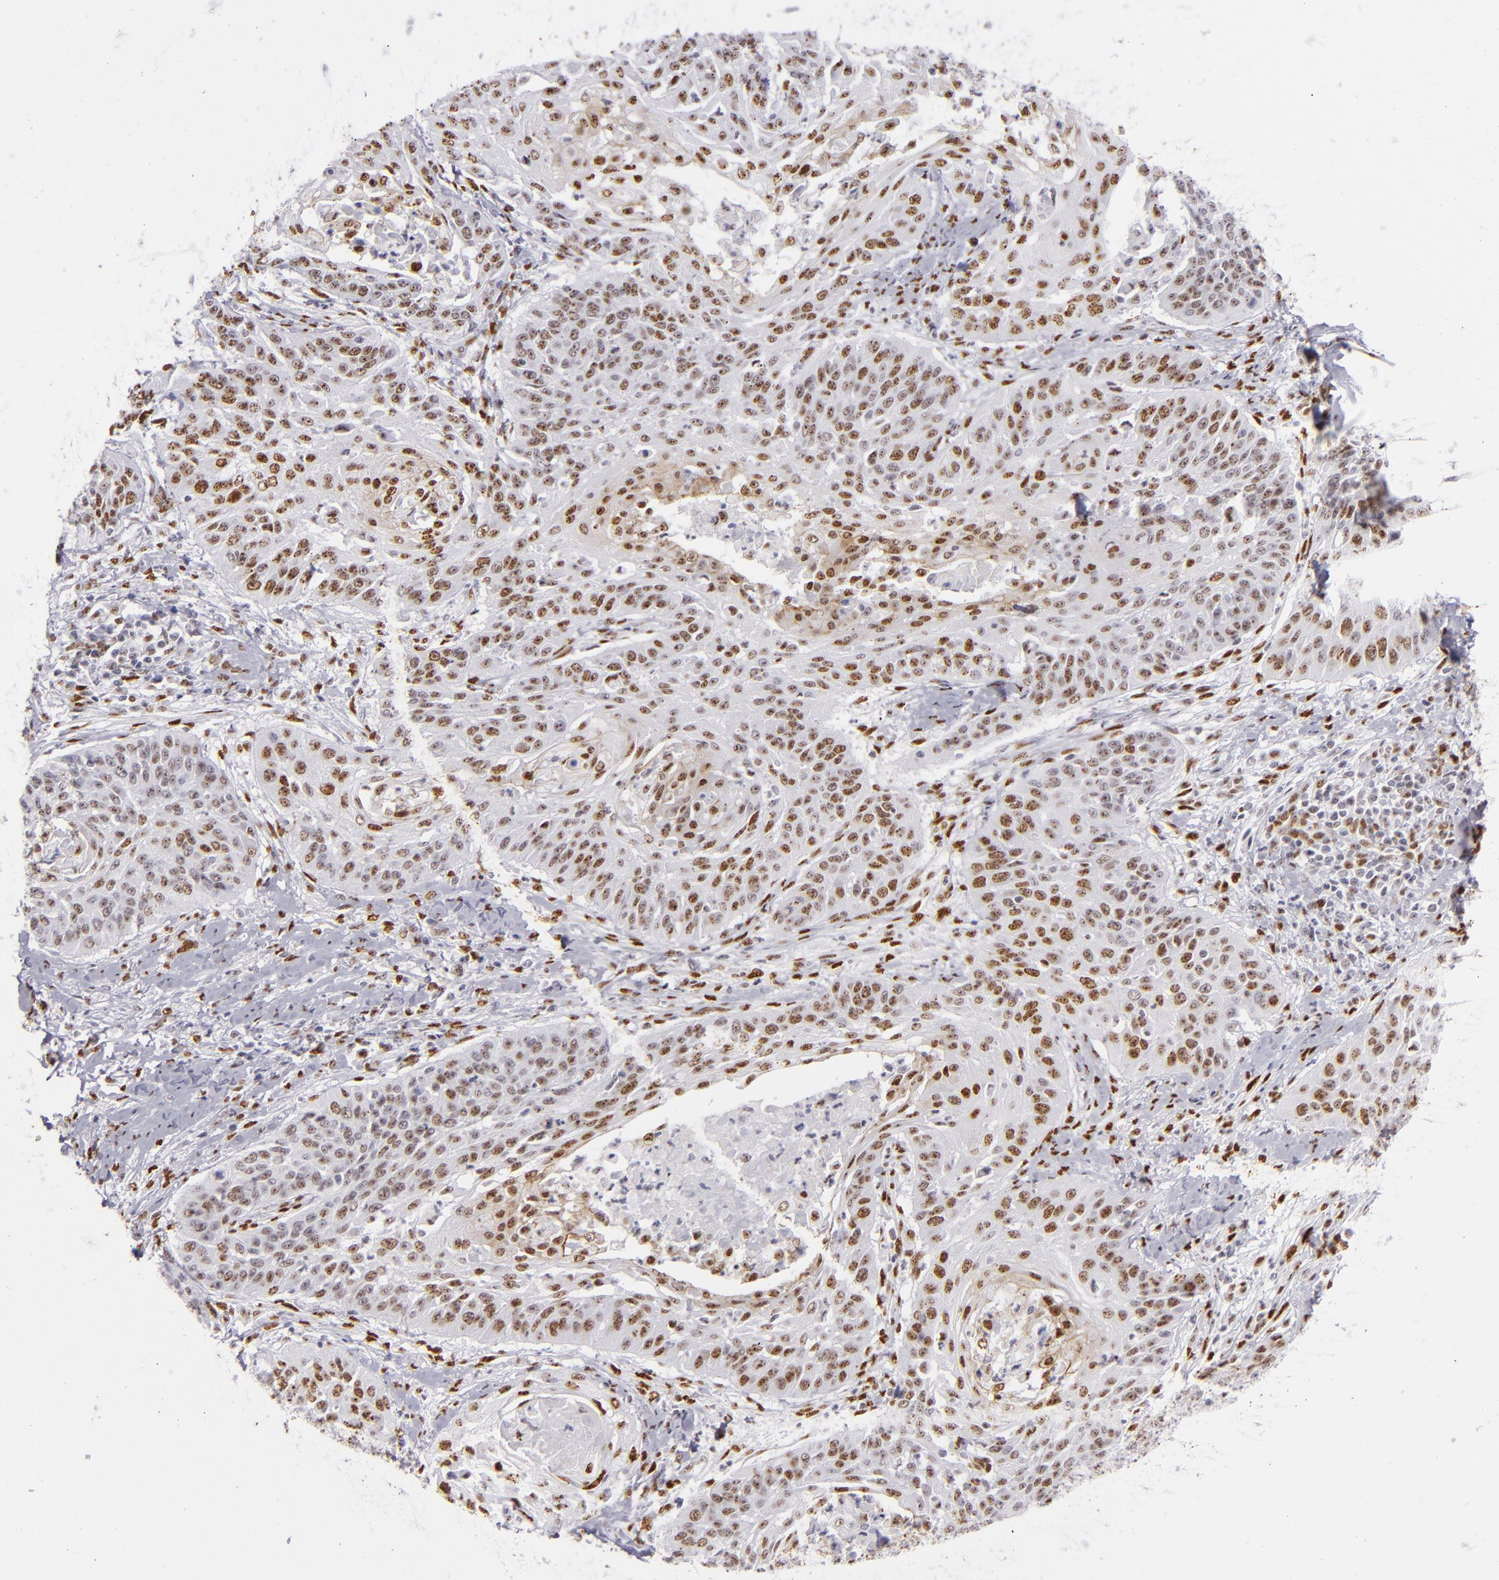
{"staining": {"intensity": "strong", "quantity": ">75%", "location": "nuclear"}, "tissue": "cervical cancer", "cell_type": "Tumor cells", "image_type": "cancer", "snomed": [{"axis": "morphology", "description": "Squamous cell carcinoma, NOS"}, {"axis": "topography", "description": "Cervix"}], "caption": "Immunohistochemical staining of human cervical cancer (squamous cell carcinoma) demonstrates high levels of strong nuclear protein staining in approximately >75% of tumor cells. Nuclei are stained in blue.", "gene": "TOP3A", "patient": {"sex": "female", "age": 64}}